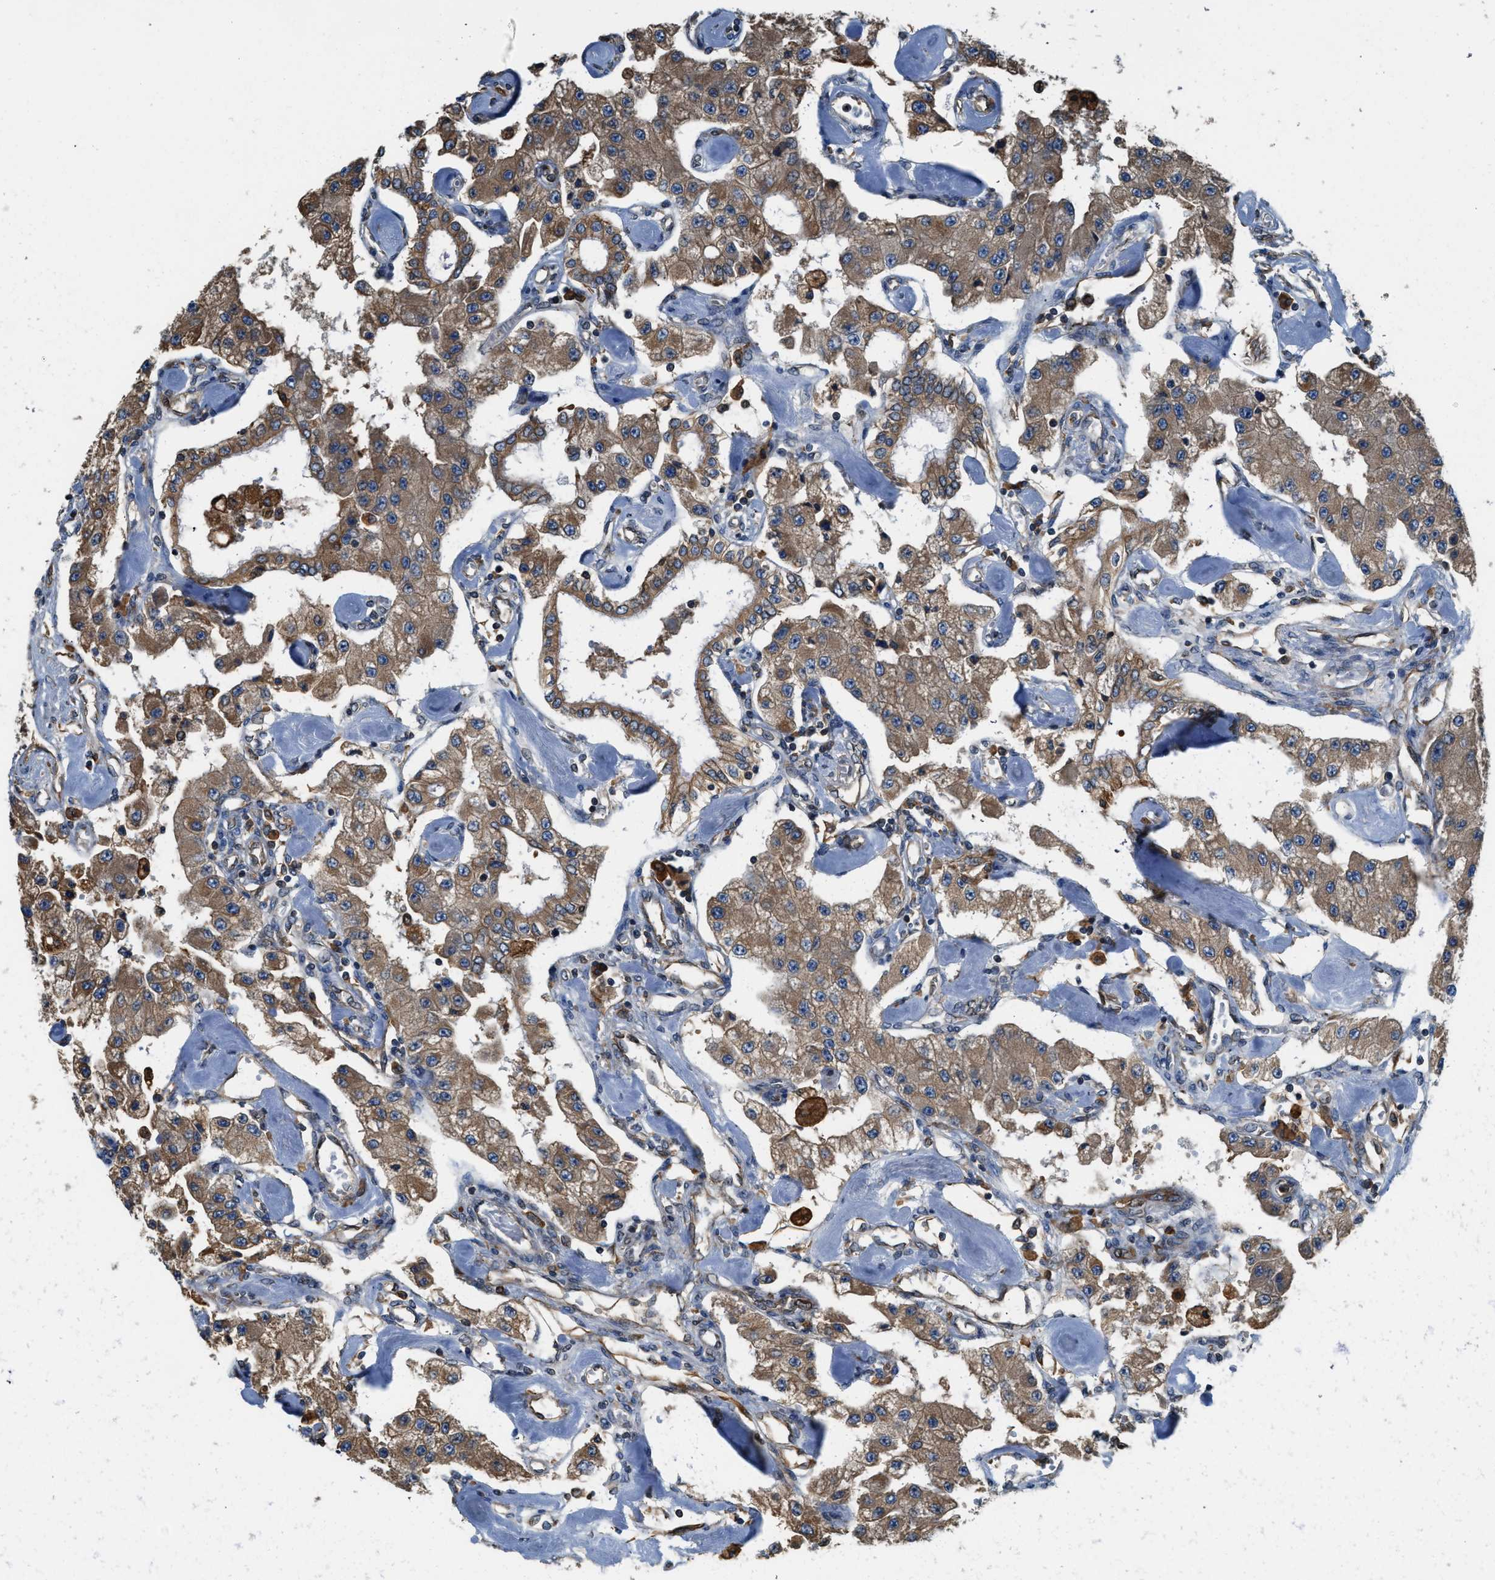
{"staining": {"intensity": "moderate", "quantity": ">75%", "location": "cytoplasmic/membranous"}, "tissue": "carcinoid", "cell_type": "Tumor cells", "image_type": "cancer", "snomed": [{"axis": "morphology", "description": "Carcinoid, malignant, NOS"}, {"axis": "topography", "description": "Pancreas"}], "caption": "This histopathology image shows IHC staining of carcinoid, with medium moderate cytoplasmic/membranous staining in approximately >75% of tumor cells.", "gene": "BCAP31", "patient": {"sex": "male", "age": 41}}